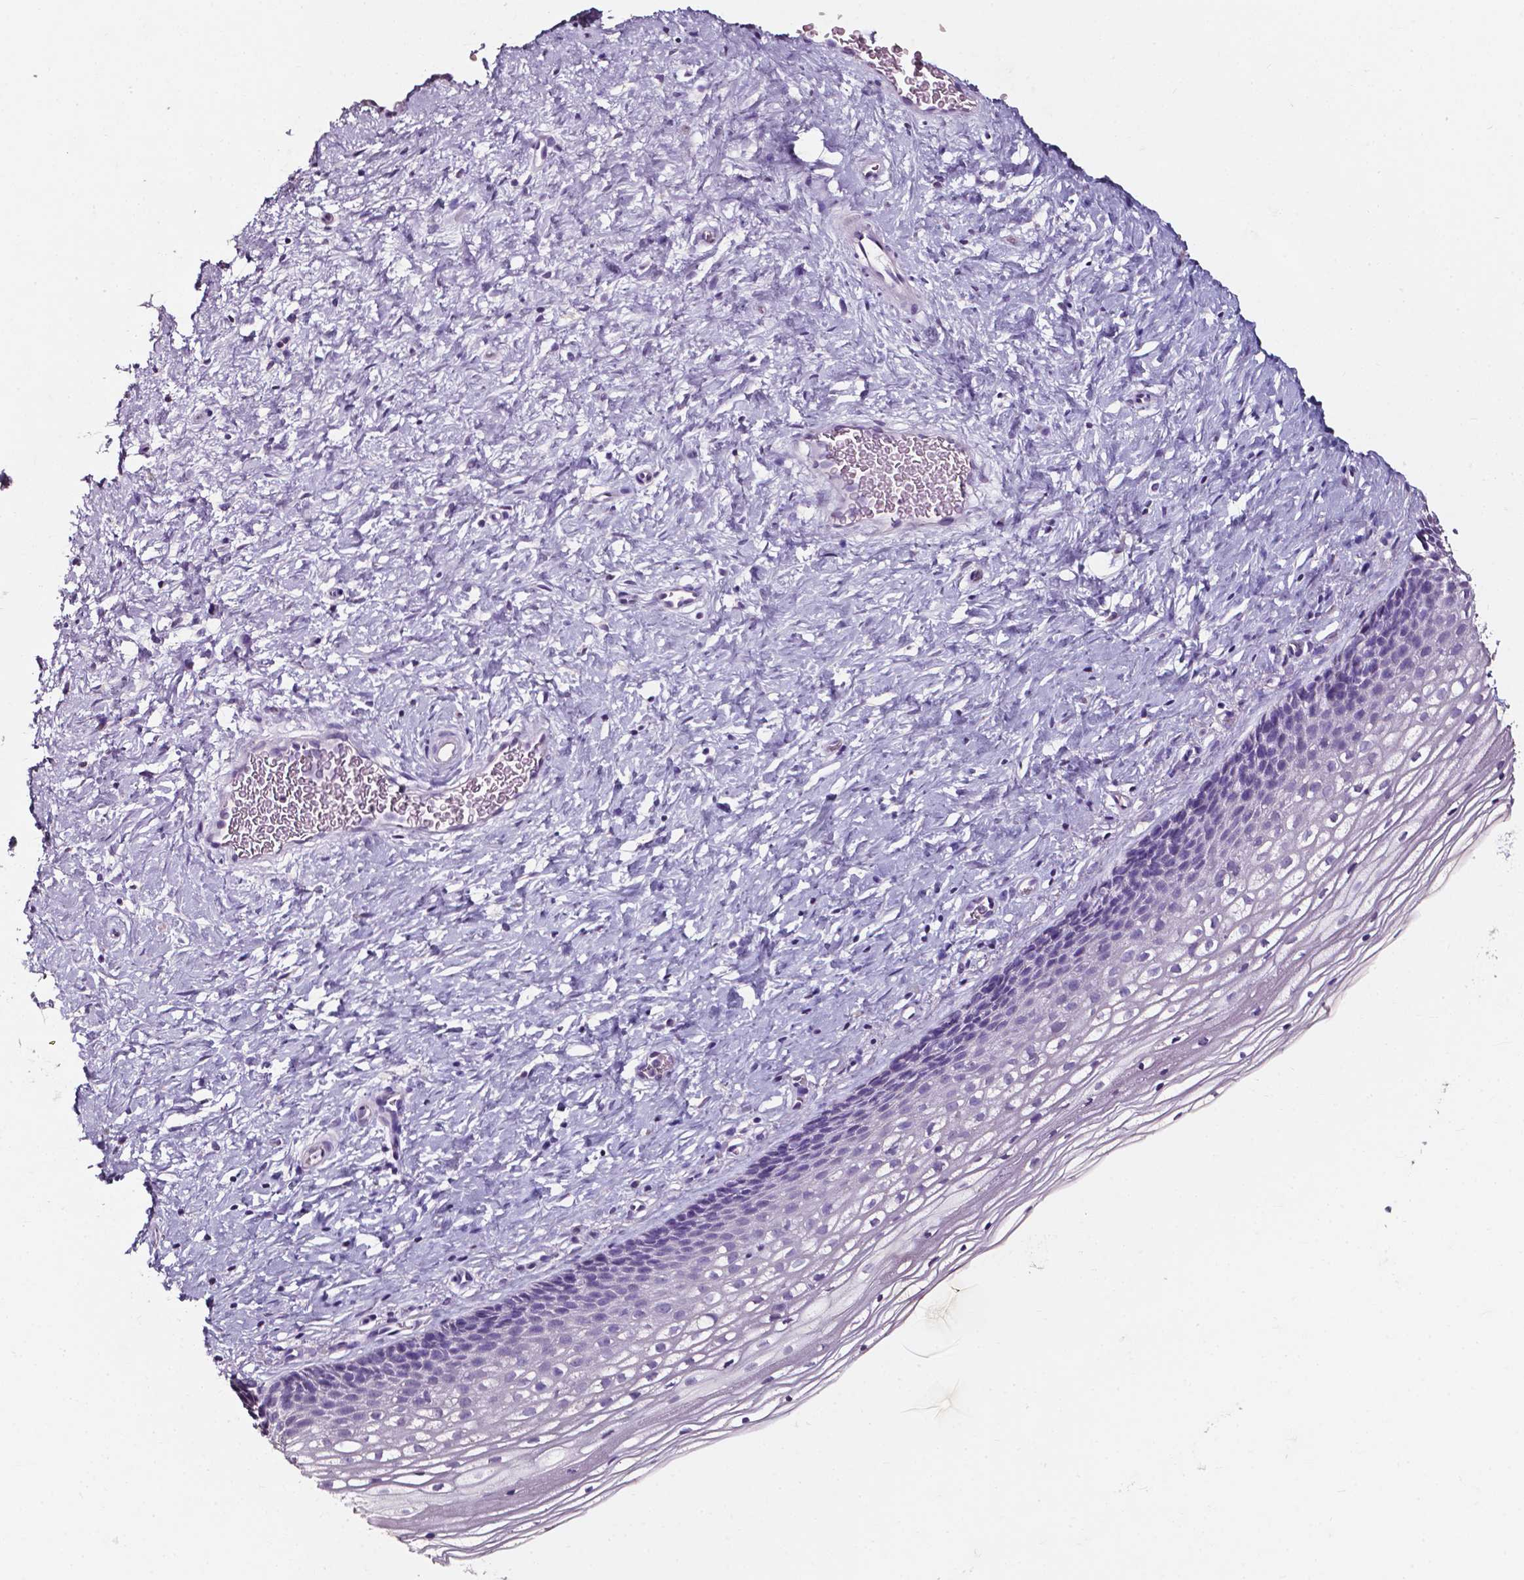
{"staining": {"intensity": "negative", "quantity": "none", "location": "none"}, "tissue": "cervix", "cell_type": "Glandular cells", "image_type": "normal", "snomed": [{"axis": "morphology", "description": "Normal tissue, NOS"}, {"axis": "topography", "description": "Cervix"}], "caption": "Histopathology image shows no significant protein positivity in glandular cells of benign cervix.", "gene": "DEFA5", "patient": {"sex": "female", "age": 34}}